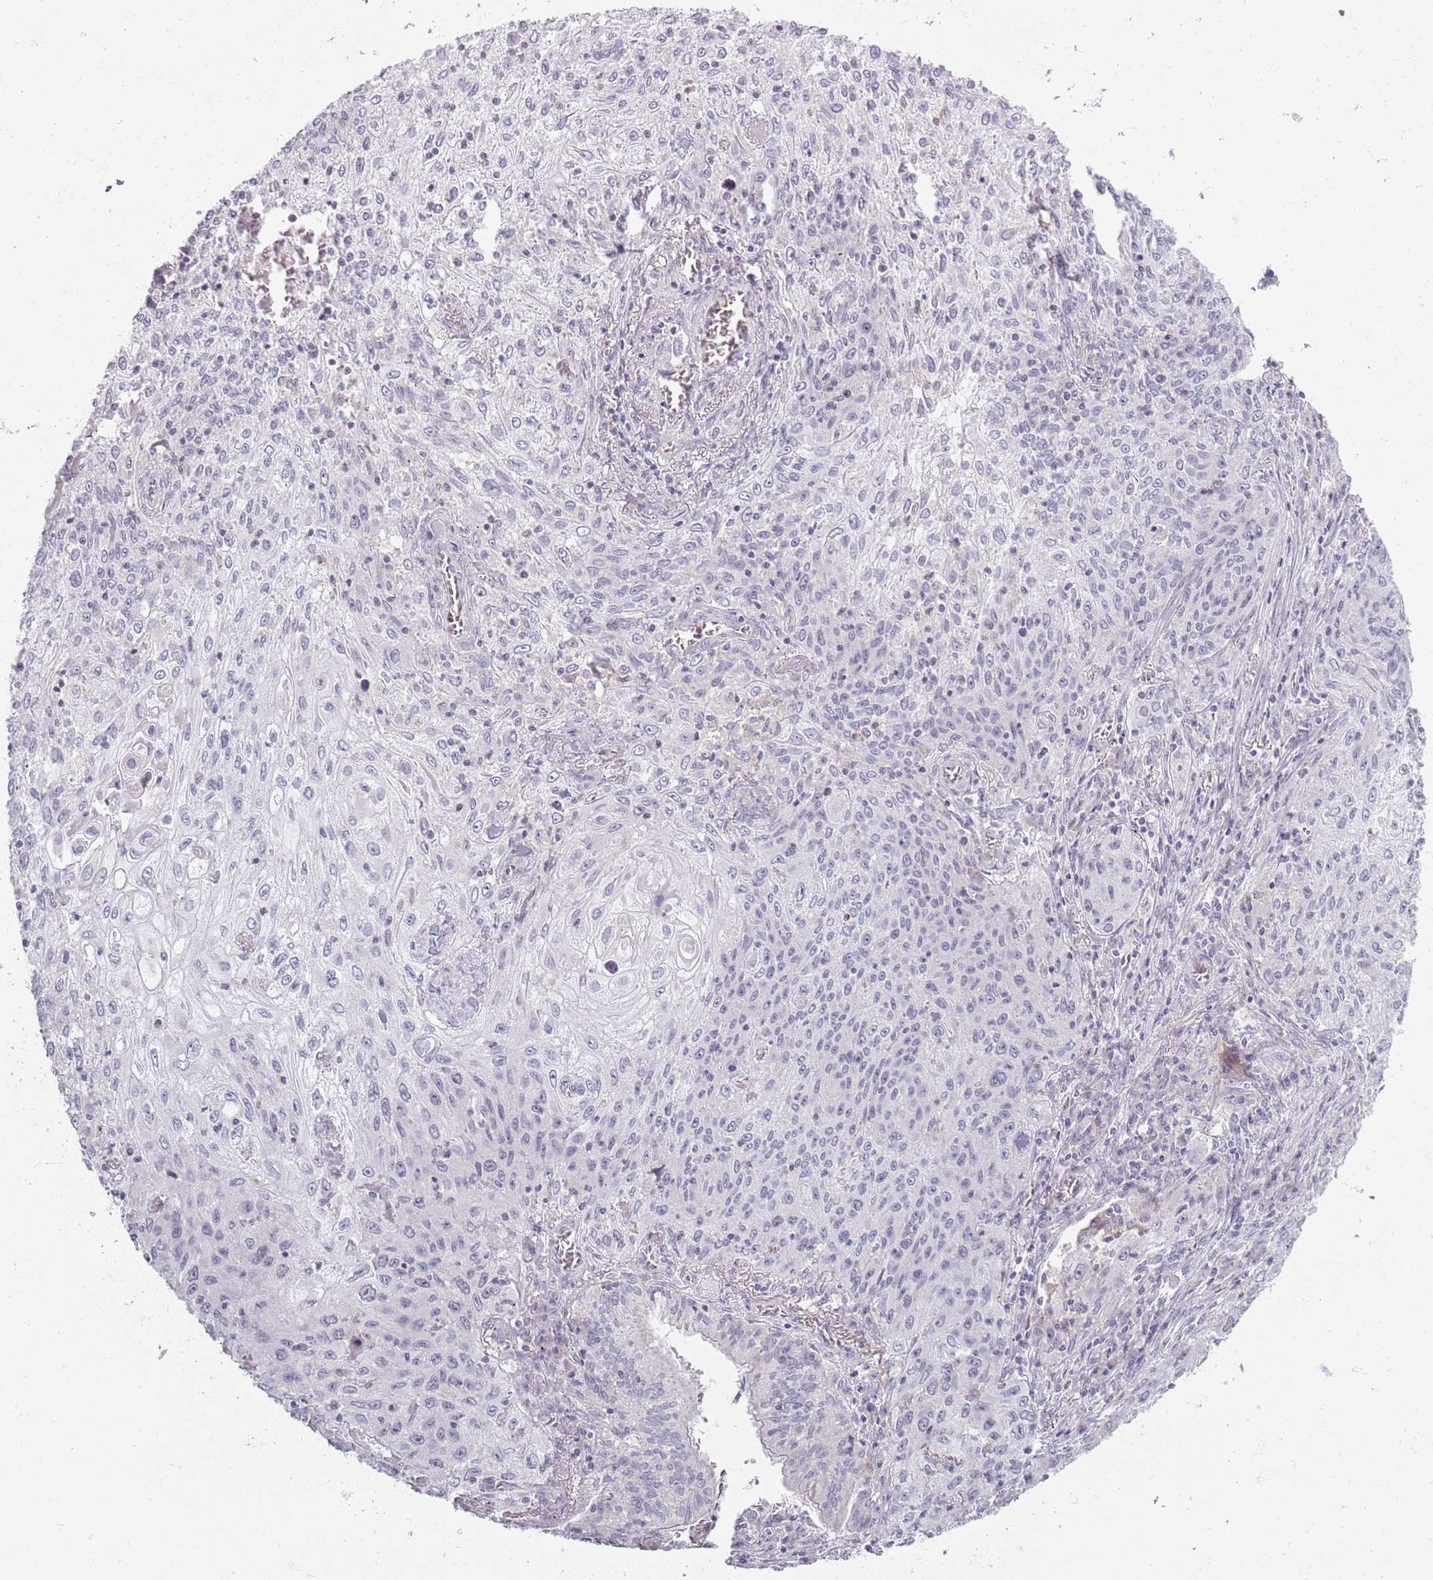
{"staining": {"intensity": "negative", "quantity": "none", "location": "none"}, "tissue": "lung cancer", "cell_type": "Tumor cells", "image_type": "cancer", "snomed": [{"axis": "morphology", "description": "Squamous cell carcinoma, NOS"}, {"axis": "topography", "description": "Lung"}], "caption": "Protein analysis of lung squamous cell carcinoma demonstrates no significant expression in tumor cells. (DAB (3,3'-diaminobenzidine) IHC, high magnification).", "gene": "SYNGR3", "patient": {"sex": "female", "age": 69}}